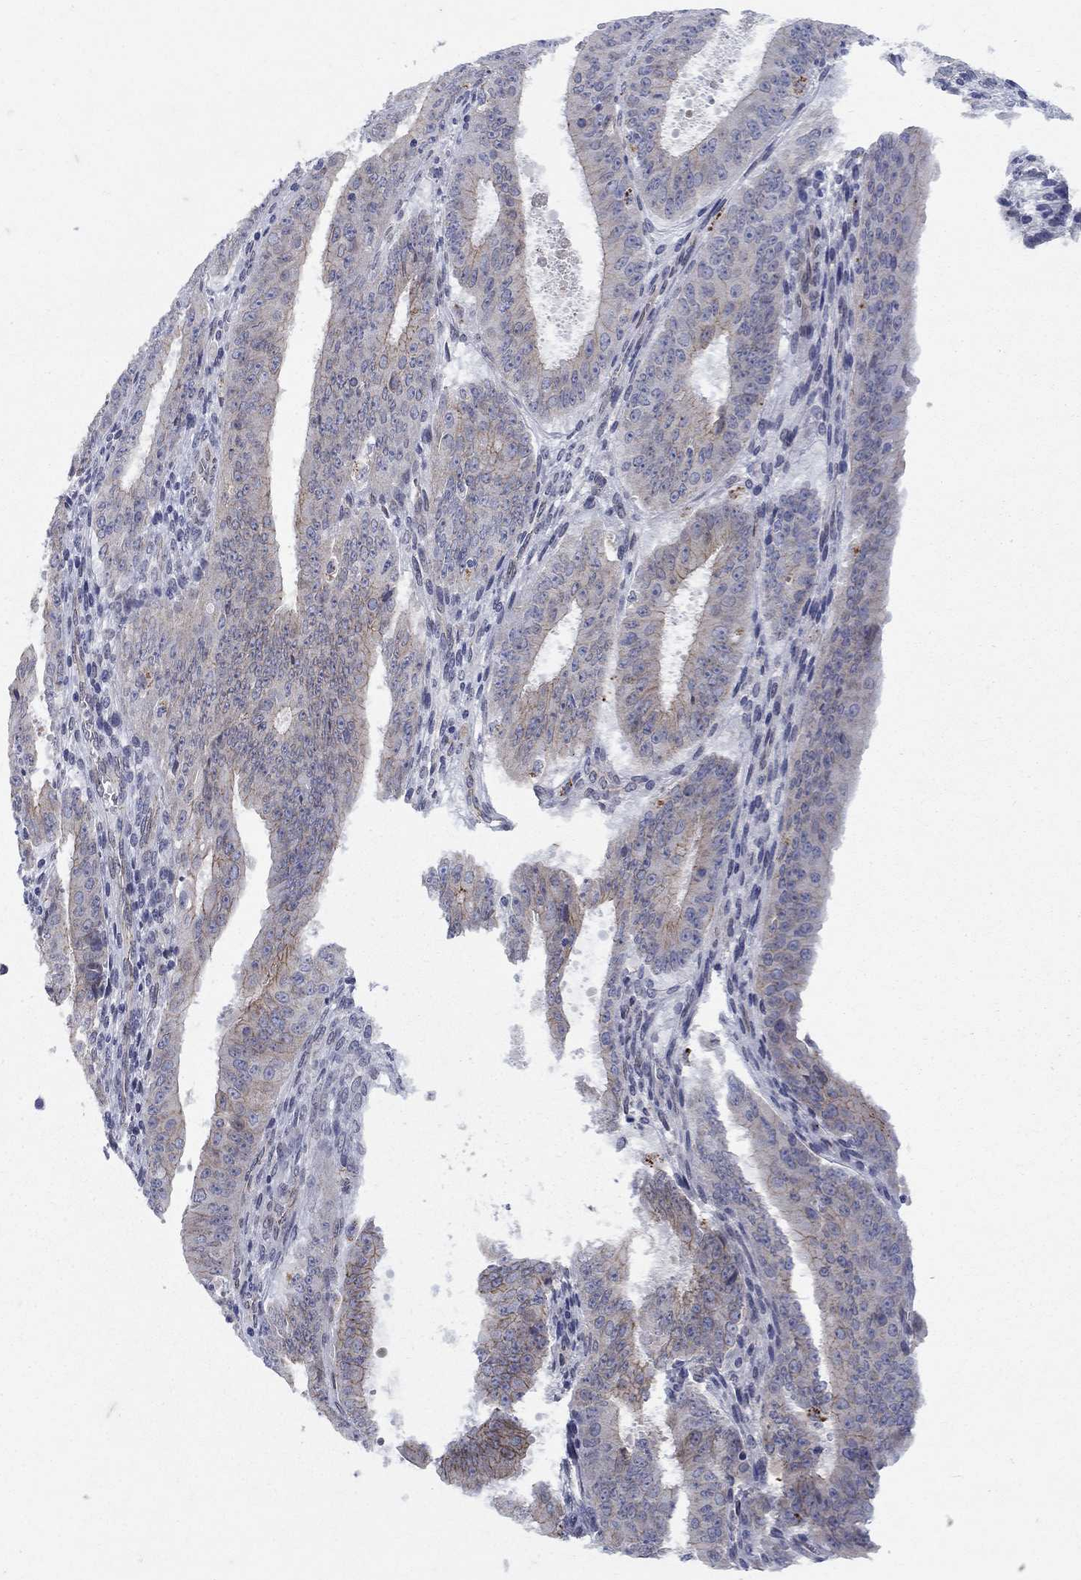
{"staining": {"intensity": "moderate", "quantity": "<25%", "location": "cytoplasmic/membranous"}, "tissue": "ovarian cancer", "cell_type": "Tumor cells", "image_type": "cancer", "snomed": [{"axis": "morphology", "description": "Carcinoma, endometroid"}, {"axis": "topography", "description": "Ovary"}], "caption": "Ovarian cancer (endometroid carcinoma) tissue exhibits moderate cytoplasmic/membranous staining in about <25% of tumor cells The staining was performed using DAB, with brown indicating positive protein expression. Nuclei are stained blue with hematoxylin.", "gene": "EMC9", "patient": {"sex": "female", "age": 42}}